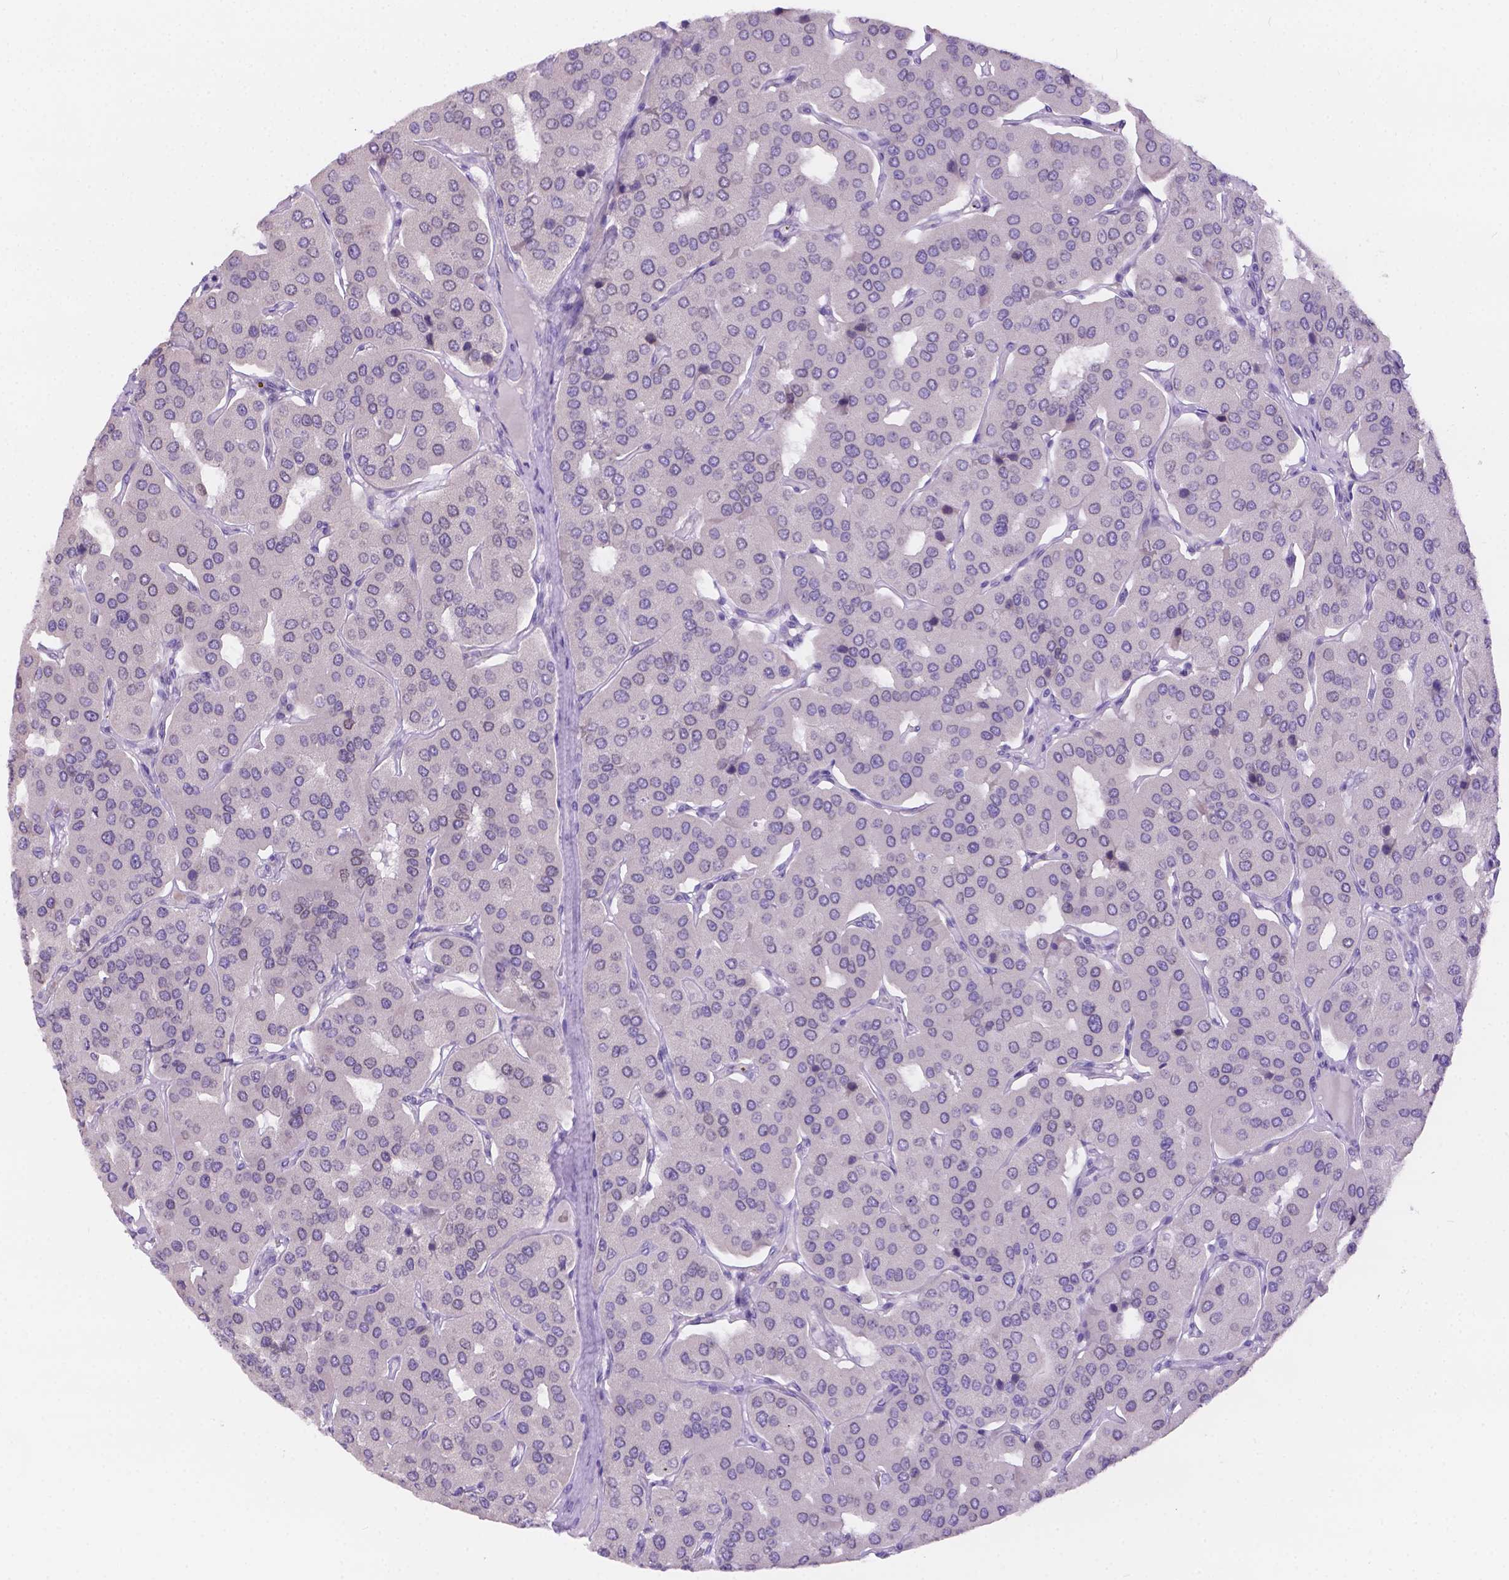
{"staining": {"intensity": "negative", "quantity": "none", "location": "none"}, "tissue": "parathyroid gland", "cell_type": "Glandular cells", "image_type": "normal", "snomed": [{"axis": "morphology", "description": "Normal tissue, NOS"}, {"axis": "morphology", "description": "Adenoma, NOS"}, {"axis": "topography", "description": "Parathyroid gland"}], "caption": "Glandular cells are negative for protein expression in normal human parathyroid gland. (DAB (3,3'-diaminobenzidine) immunohistochemistry (IHC) with hematoxylin counter stain).", "gene": "CD96", "patient": {"sex": "female", "age": 86}}